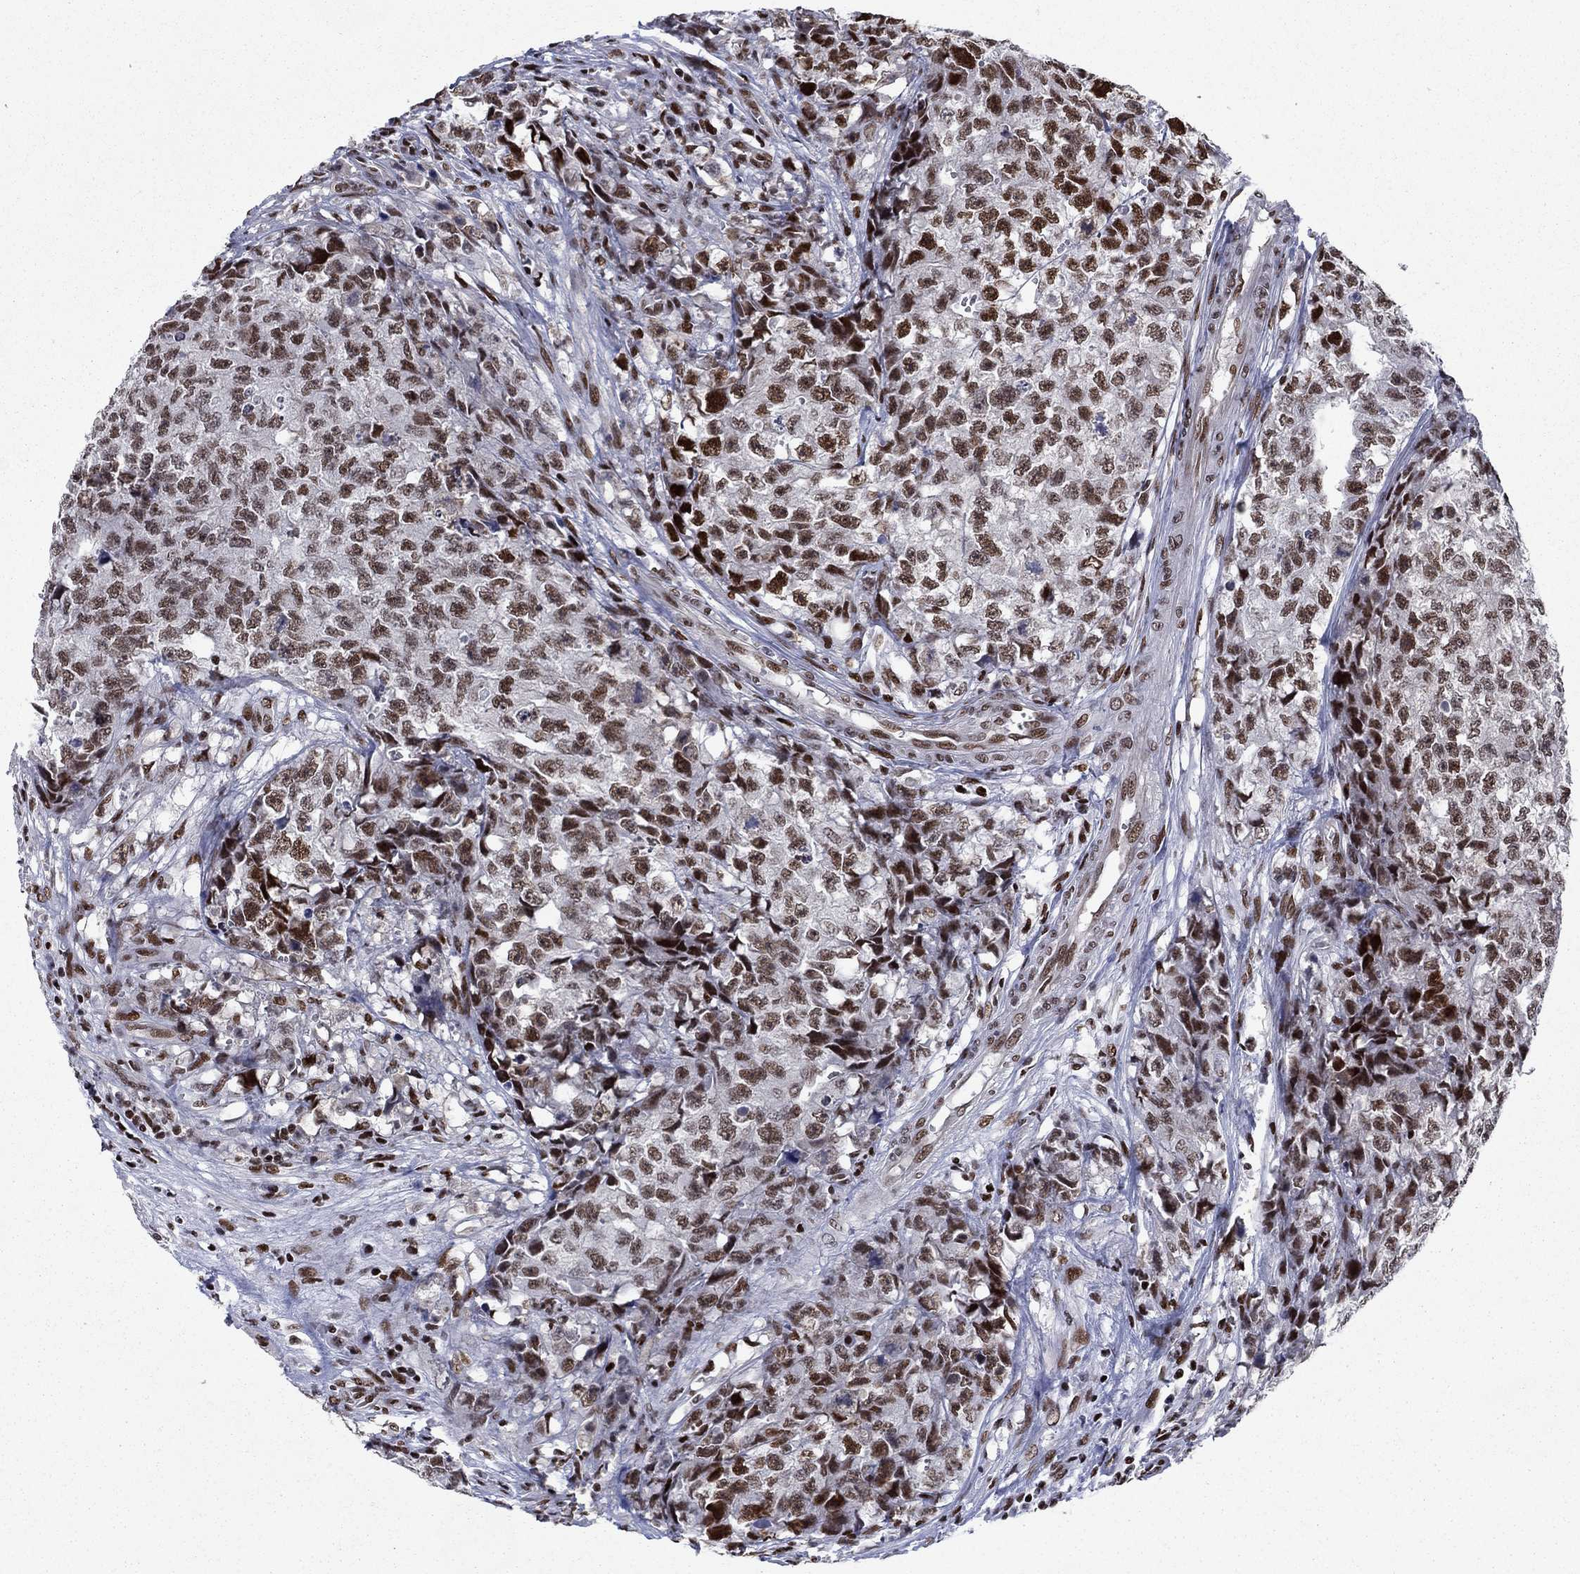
{"staining": {"intensity": "moderate", "quantity": ">75%", "location": "nuclear"}, "tissue": "testis cancer", "cell_type": "Tumor cells", "image_type": "cancer", "snomed": [{"axis": "morphology", "description": "Seminoma, NOS"}, {"axis": "morphology", "description": "Carcinoma, Embryonal, NOS"}, {"axis": "topography", "description": "Testis"}], "caption": "This image displays immunohistochemistry staining of human testis cancer (seminoma), with medium moderate nuclear positivity in approximately >75% of tumor cells.", "gene": "RPRD1B", "patient": {"sex": "male", "age": 22}}